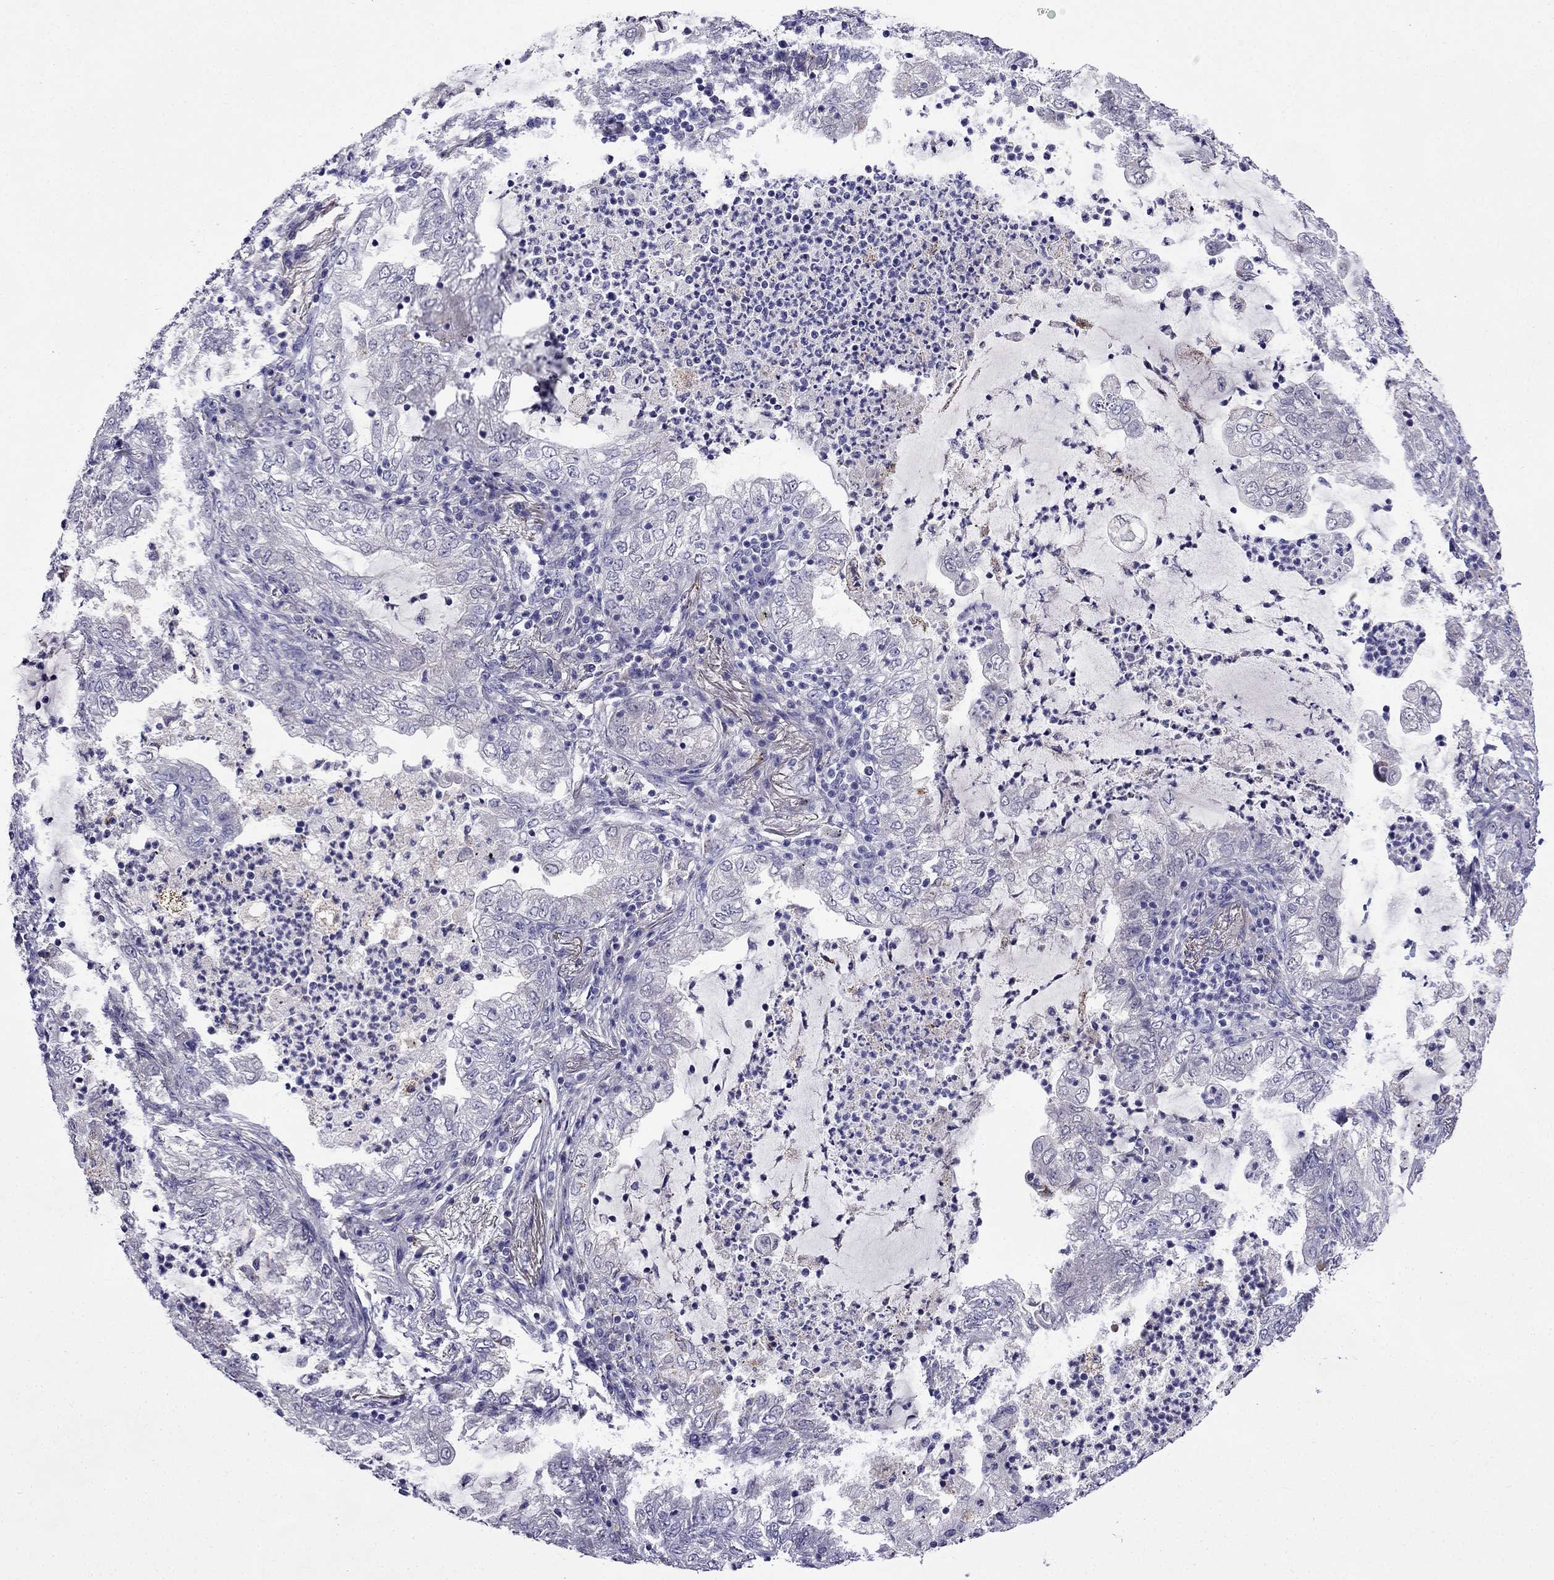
{"staining": {"intensity": "negative", "quantity": "none", "location": "none"}, "tissue": "lung cancer", "cell_type": "Tumor cells", "image_type": "cancer", "snomed": [{"axis": "morphology", "description": "Adenocarcinoma, NOS"}, {"axis": "topography", "description": "Lung"}], "caption": "This micrograph is of lung cancer stained with immunohistochemistry (IHC) to label a protein in brown with the nuclei are counter-stained blue. There is no staining in tumor cells.", "gene": "PI16", "patient": {"sex": "female", "age": 73}}